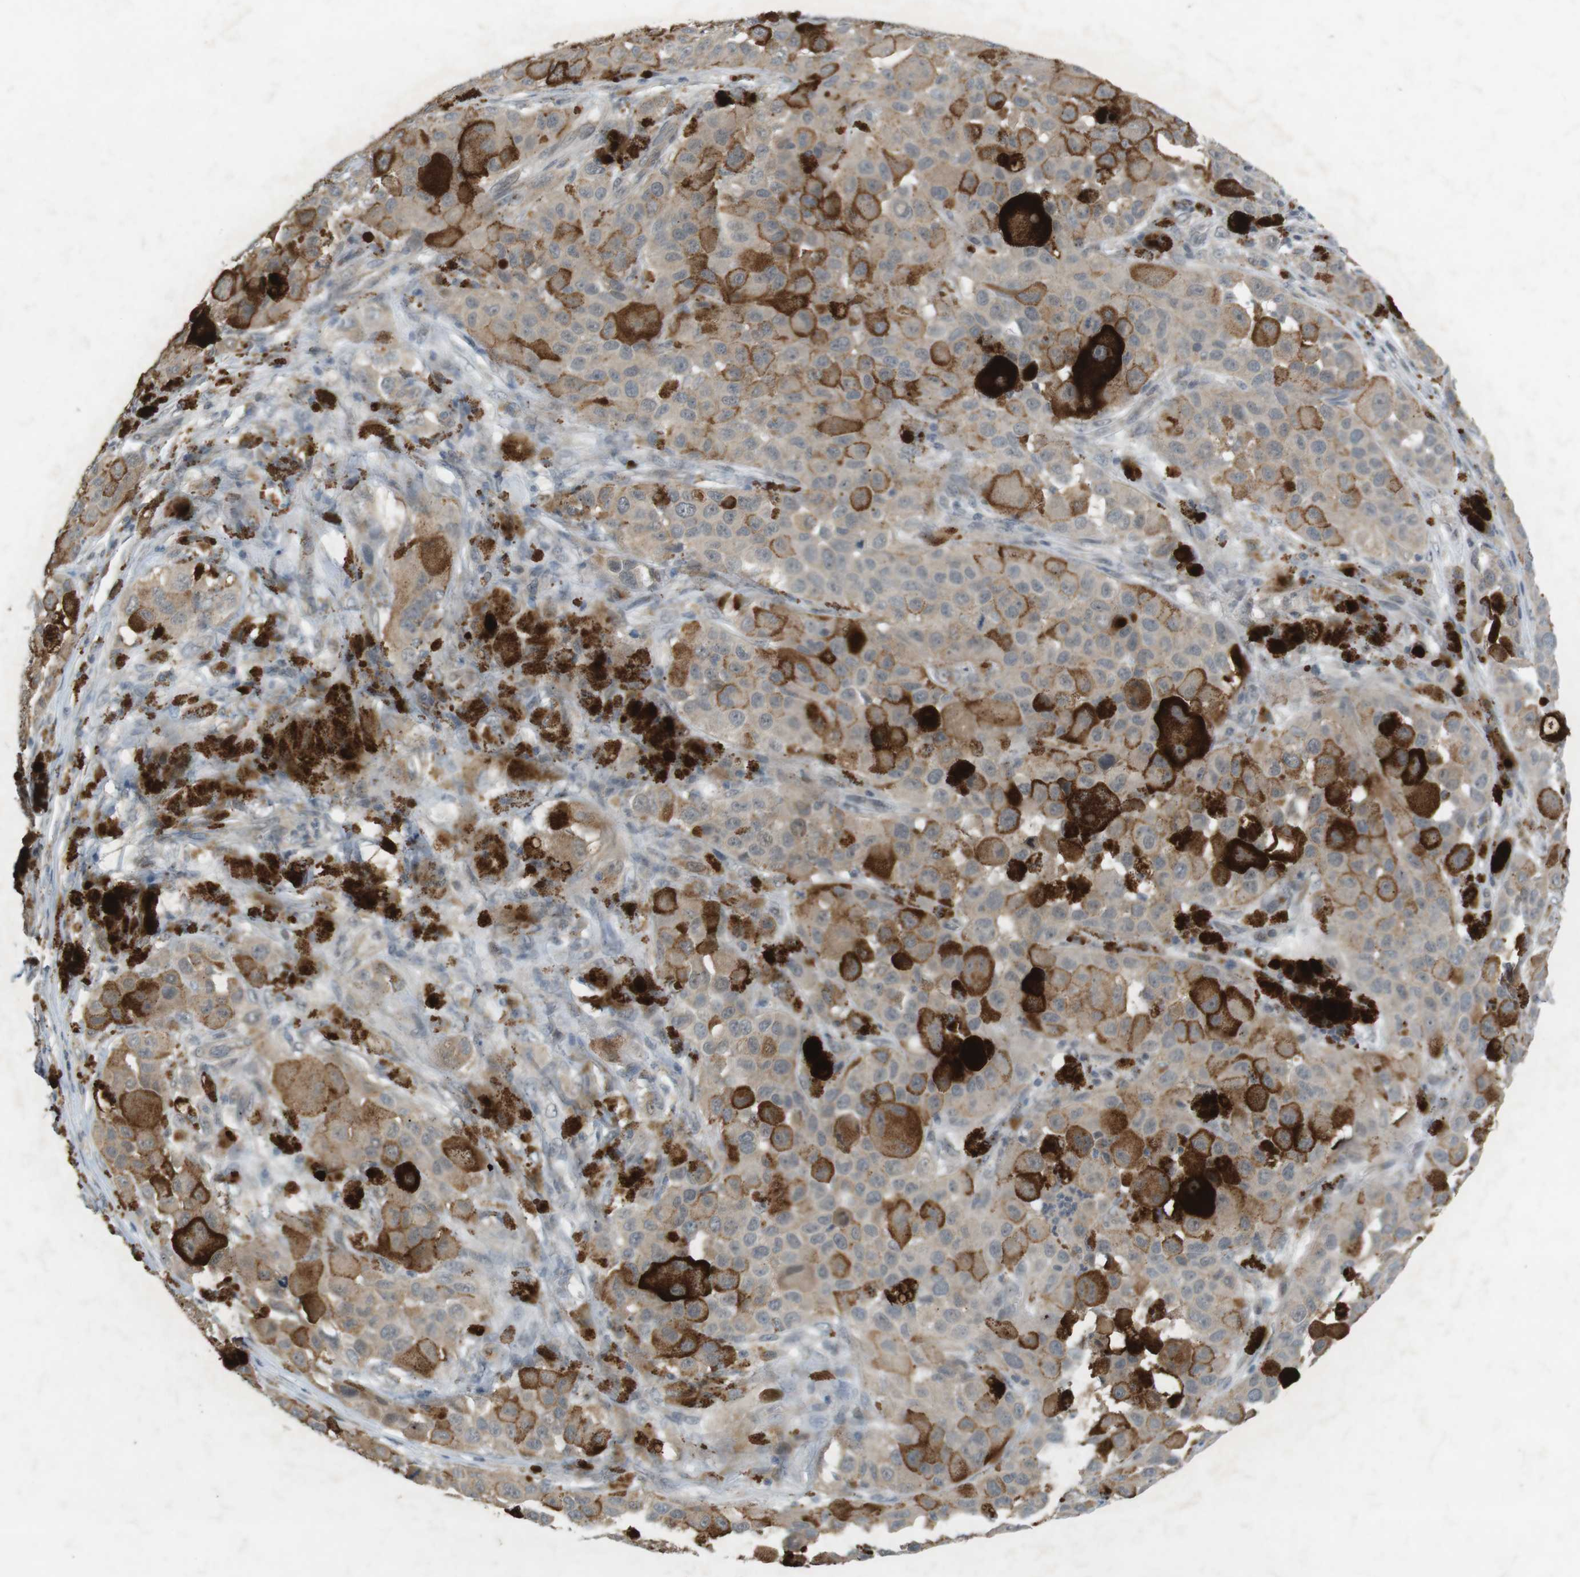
{"staining": {"intensity": "weak", "quantity": ">75%", "location": "cytoplasmic/membranous"}, "tissue": "melanoma", "cell_type": "Tumor cells", "image_type": "cancer", "snomed": [{"axis": "morphology", "description": "Malignant melanoma, NOS"}, {"axis": "topography", "description": "Skin"}], "caption": "The image reveals immunohistochemical staining of malignant melanoma. There is weak cytoplasmic/membranous staining is appreciated in about >75% of tumor cells. (IHC, brightfield microscopy, high magnification).", "gene": "RTN3", "patient": {"sex": "male", "age": 96}}